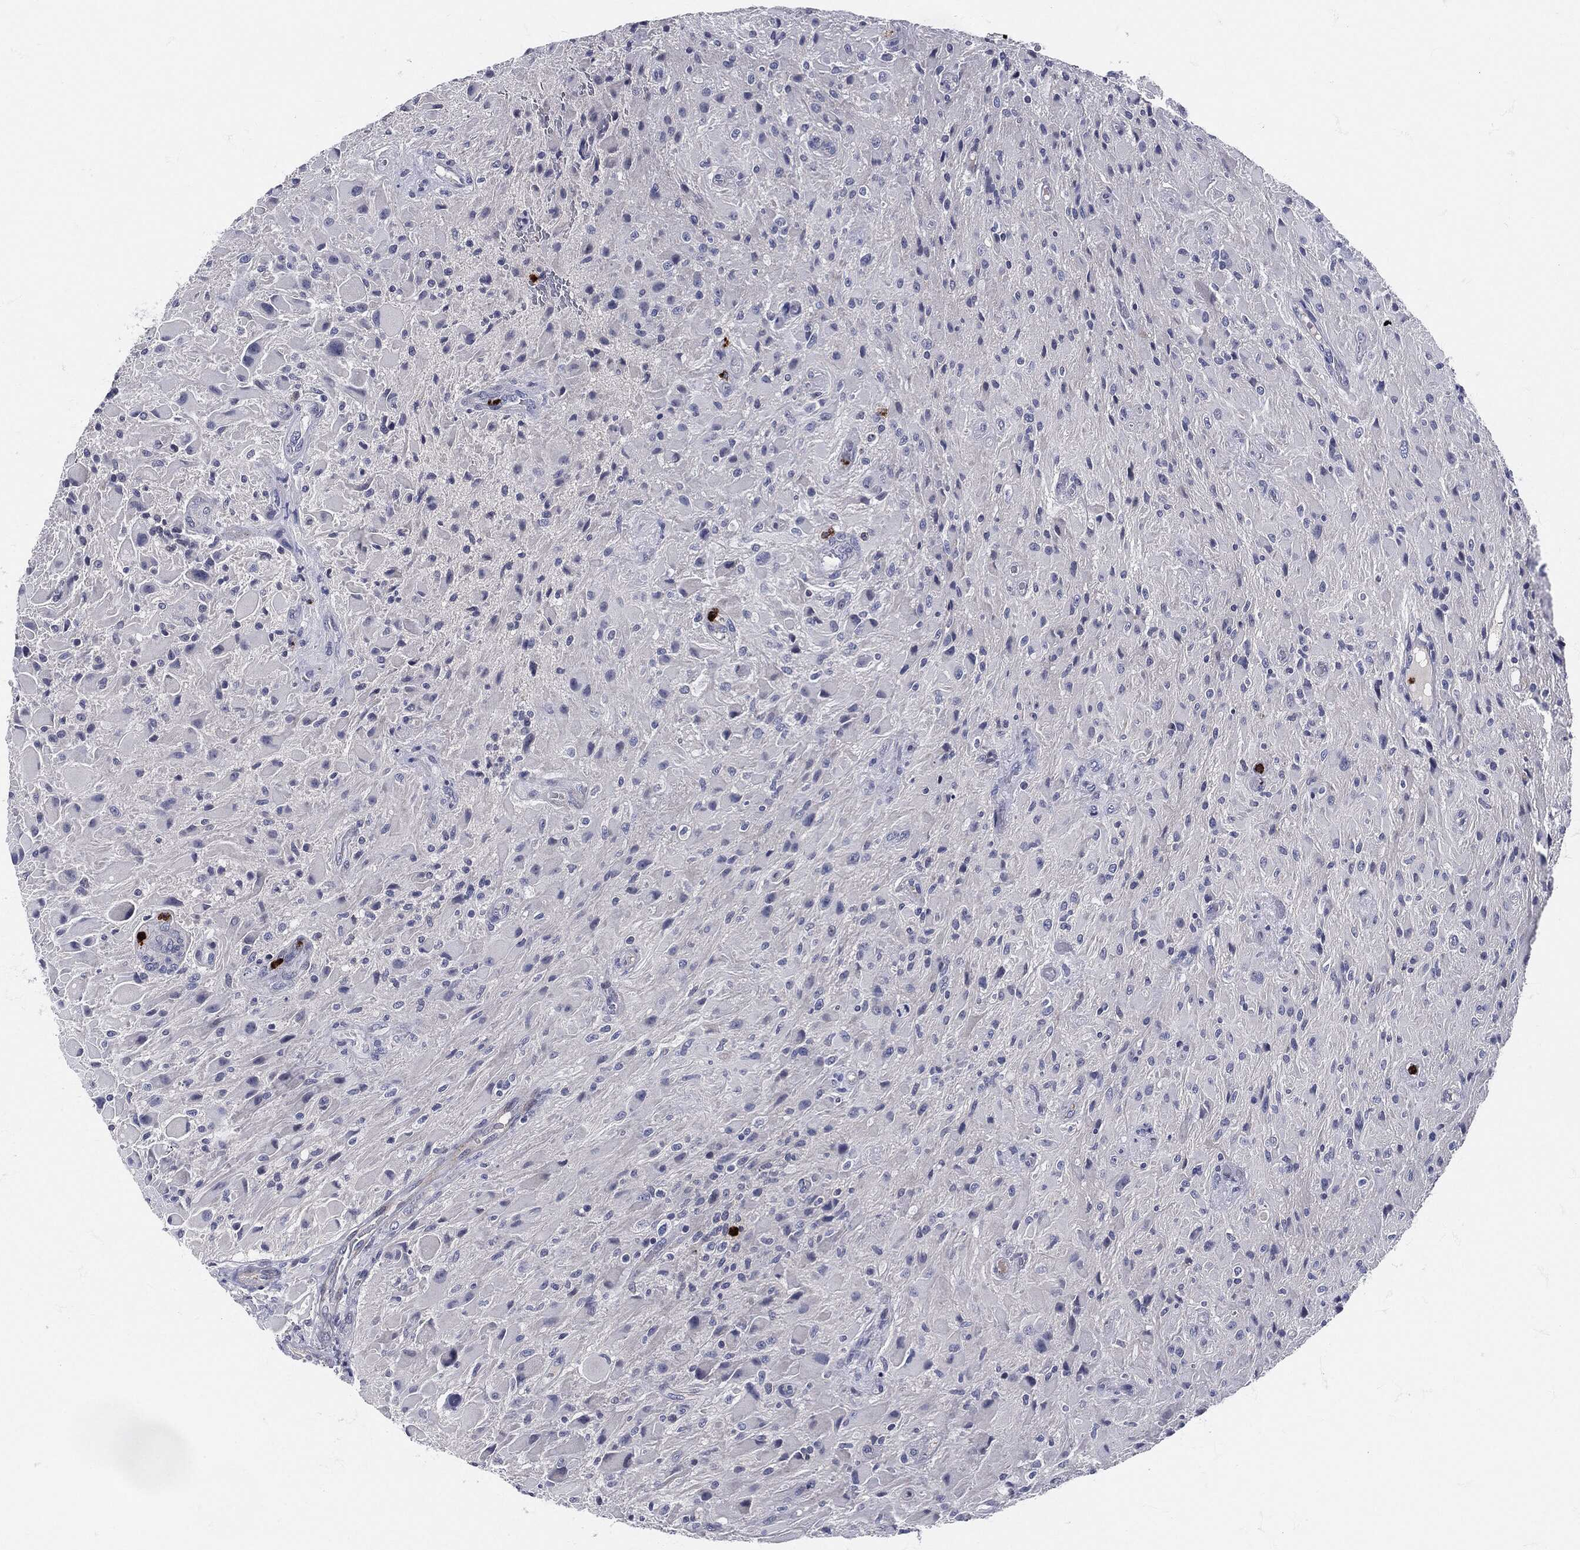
{"staining": {"intensity": "negative", "quantity": "none", "location": "none"}, "tissue": "glioma", "cell_type": "Tumor cells", "image_type": "cancer", "snomed": [{"axis": "morphology", "description": "Glioma, malignant, High grade"}, {"axis": "topography", "description": "Cerebral cortex"}], "caption": "High power microscopy photomicrograph of an IHC photomicrograph of malignant high-grade glioma, revealing no significant expression in tumor cells. The staining was performed using DAB (3,3'-diaminobenzidine) to visualize the protein expression in brown, while the nuclei were stained in blue with hematoxylin (Magnification: 20x).", "gene": "MPO", "patient": {"sex": "male", "age": 35}}